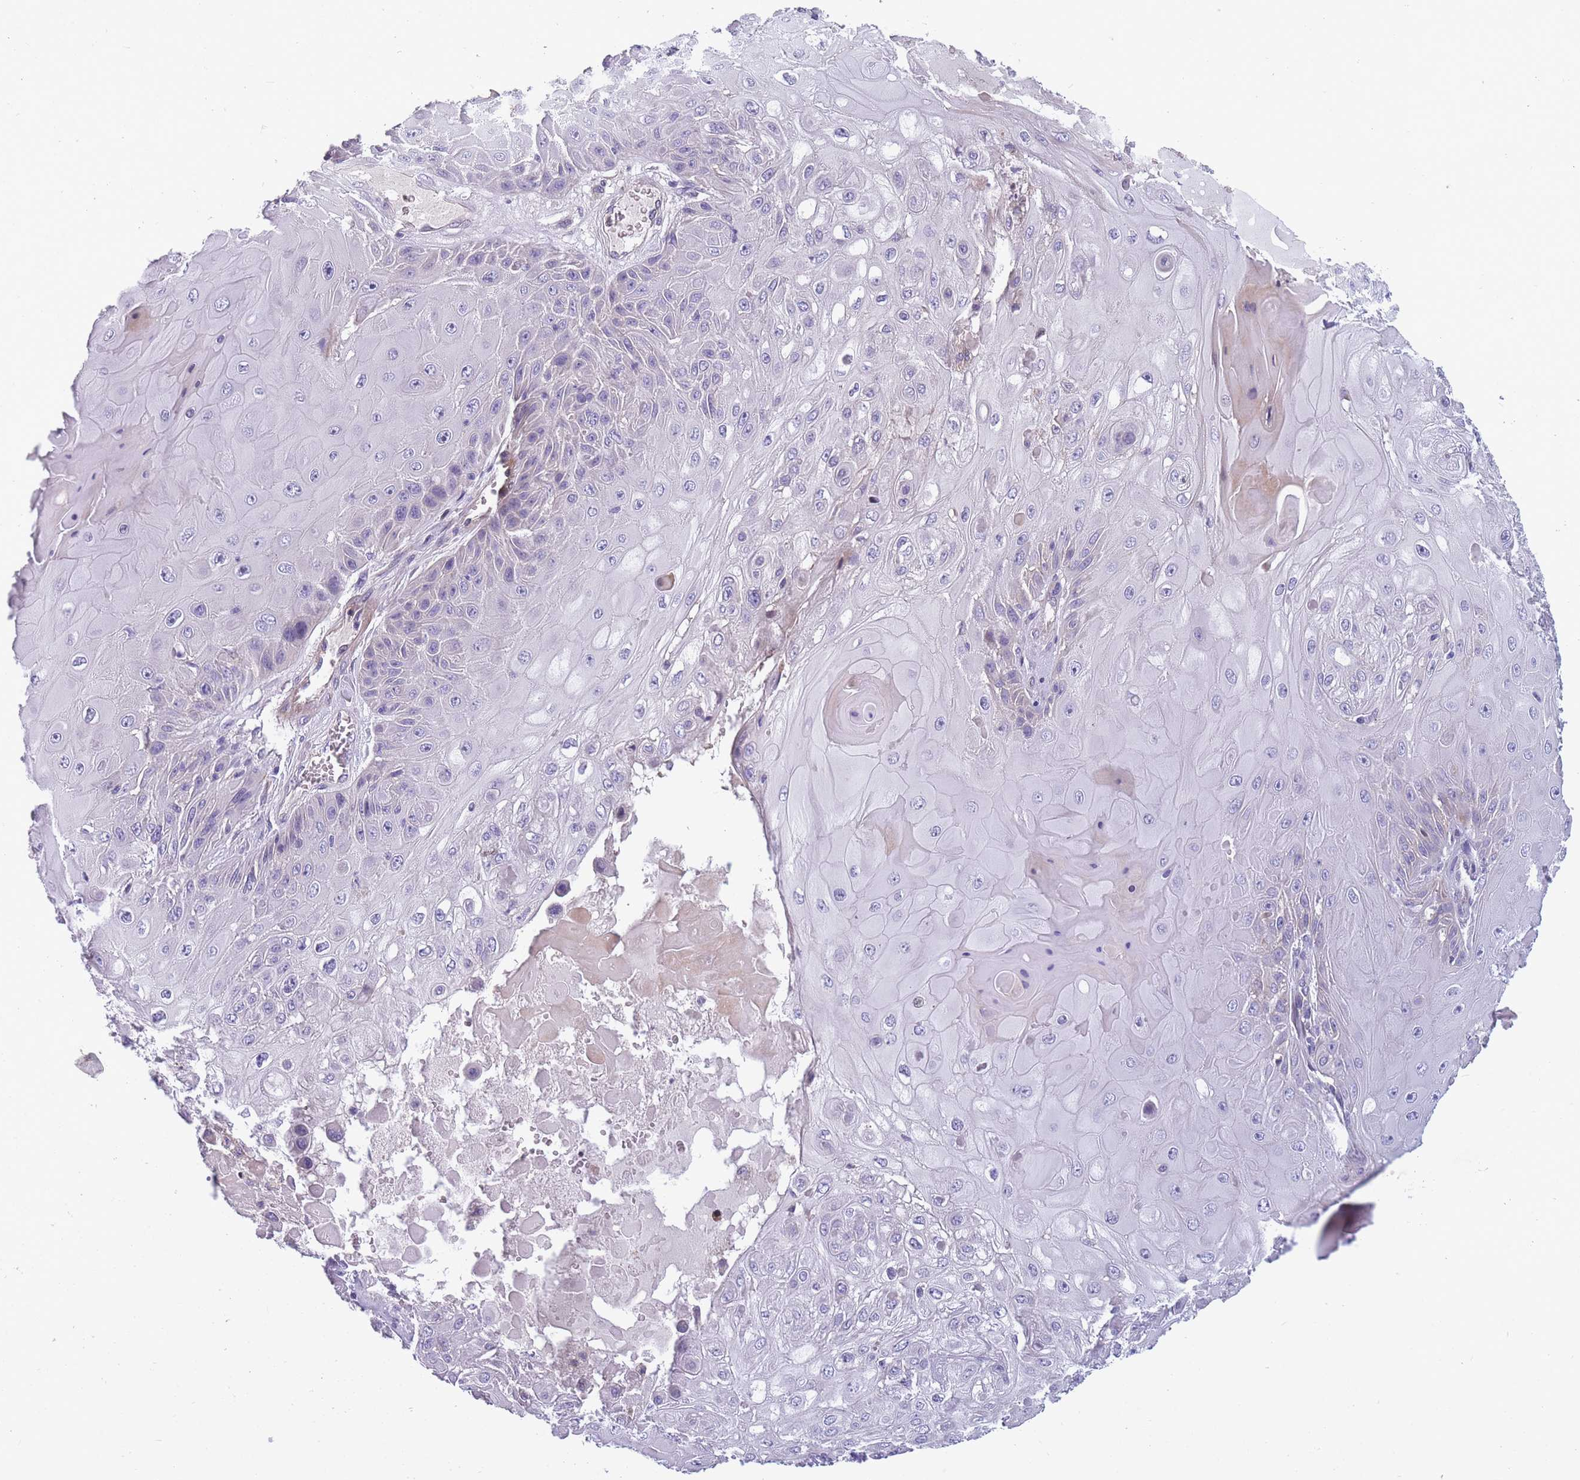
{"staining": {"intensity": "negative", "quantity": "none", "location": "none"}, "tissue": "skin cancer", "cell_type": "Tumor cells", "image_type": "cancer", "snomed": [{"axis": "morphology", "description": "Normal tissue, NOS"}, {"axis": "morphology", "description": "Squamous cell carcinoma, NOS"}, {"axis": "topography", "description": "Skin"}, {"axis": "topography", "description": "Cartilage tissue"}], "caption": "Protein analysis of squamous cell carcinoma (skin) demonstrates no significant positivity in tumor cells. The staining was performed using DAB to visualize the protein expression in brown, while the nuclei were stained in blue with hematoxylin (Magnification: 20x).", "gene": "FAM83F", "patient": {"sex": "female", "age": 79}}